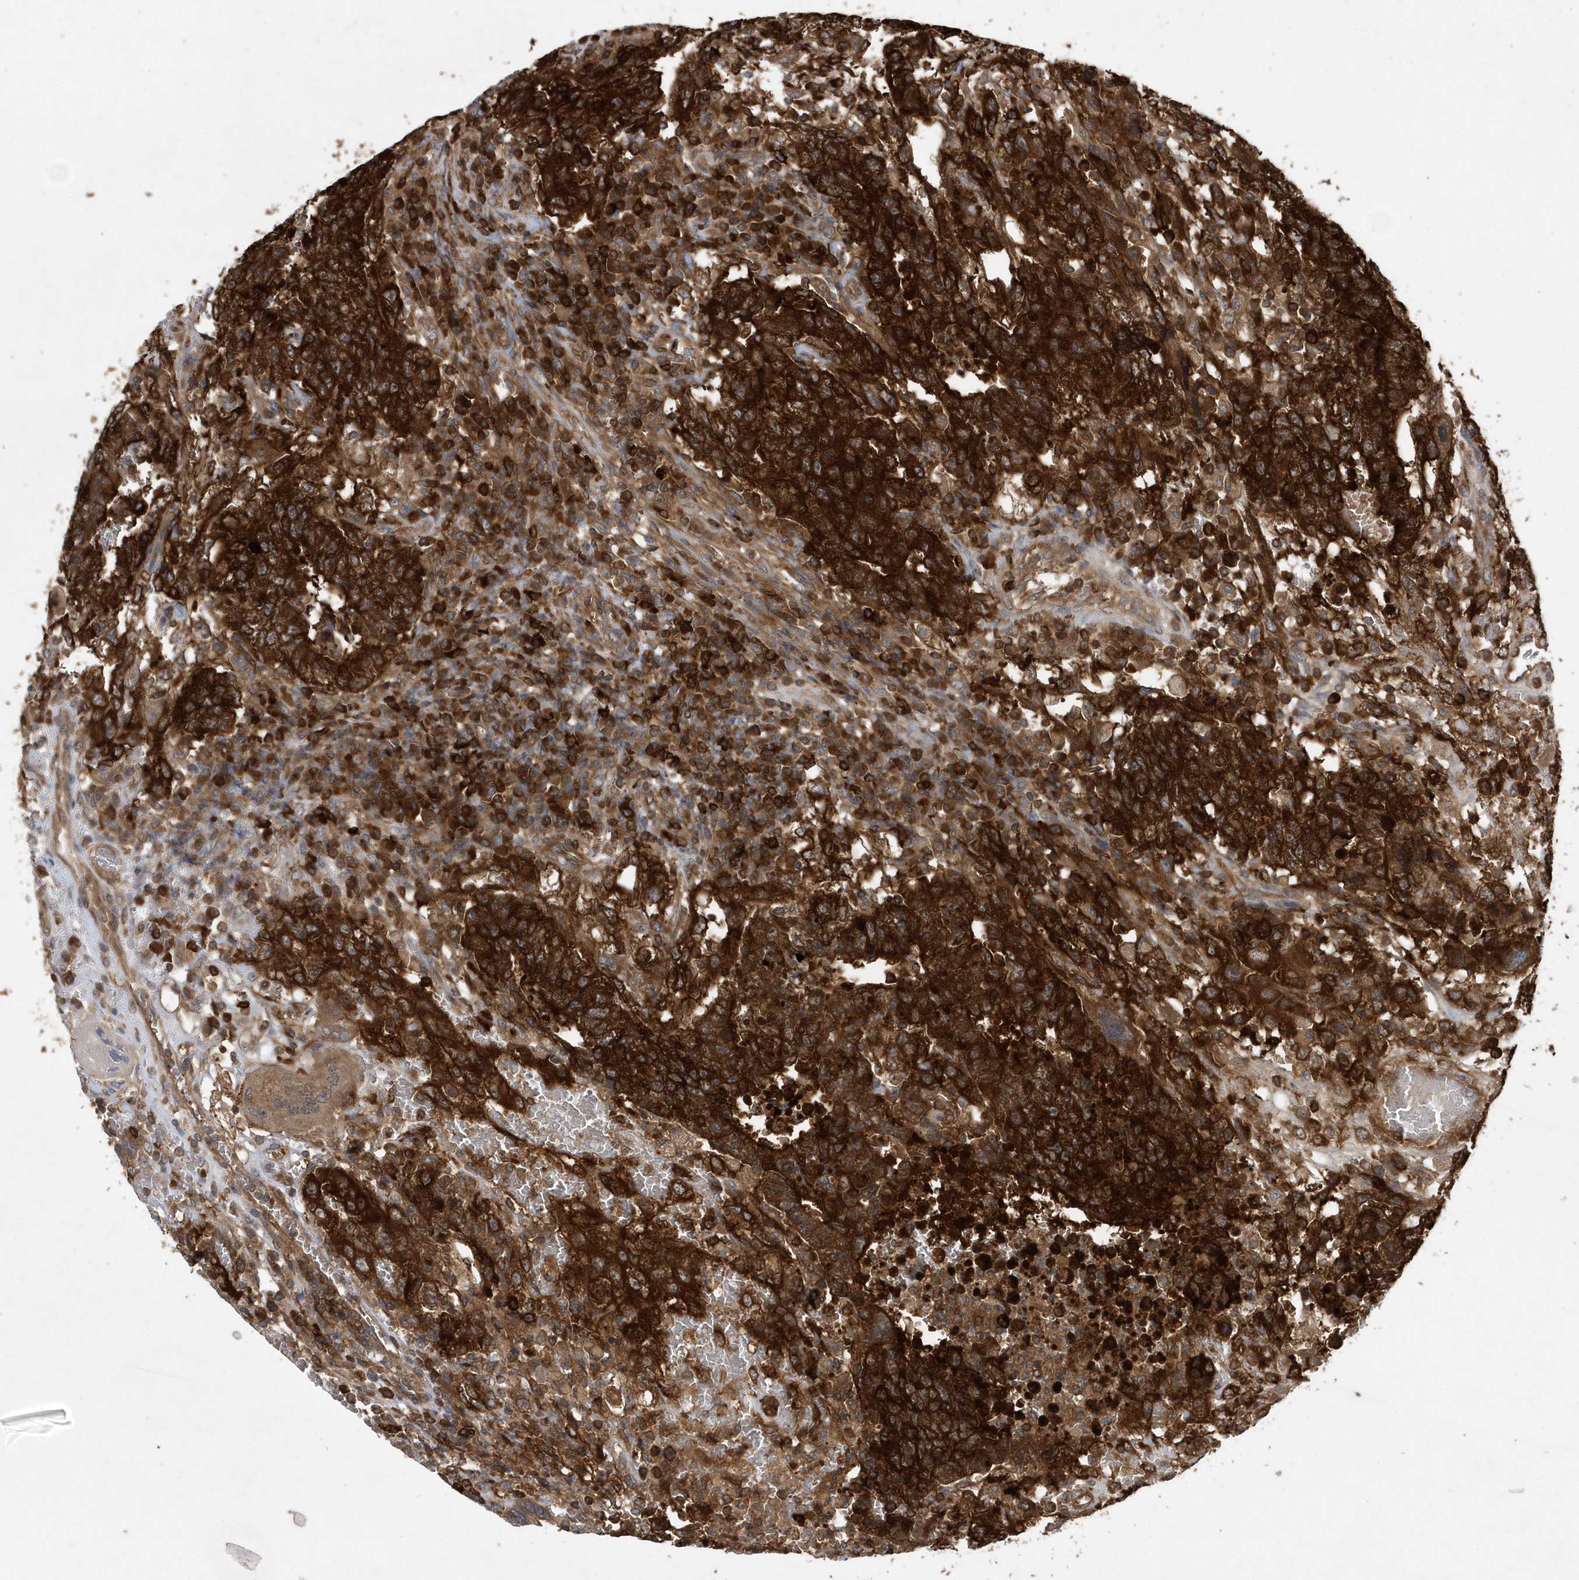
{"staining": {"intensity": "strong", "quantity": ">75%", "location": "cytoplasmic/membranous"}, "tissue": "testis cancer", "cell_type": "Tumor cells", "image_type": "cancer", "snomed": [{"axis": "morphology", "description": "Carcinoma, Embryonal, NOS"}, {"axis": "topography", "description": "Testis"}], "caption": "Immunohistochemistry (IHC) (DAB) staining of embryonal carcinoma (testis) displays strong cytoplasmic/membranous protein staining in approximately >75% of tumor cells. Immunohistochemistry stains the protein in brown and the nuclei are stained blue.", "gene": "PAICS", "patient": {"sex": "male", "age": 26}}